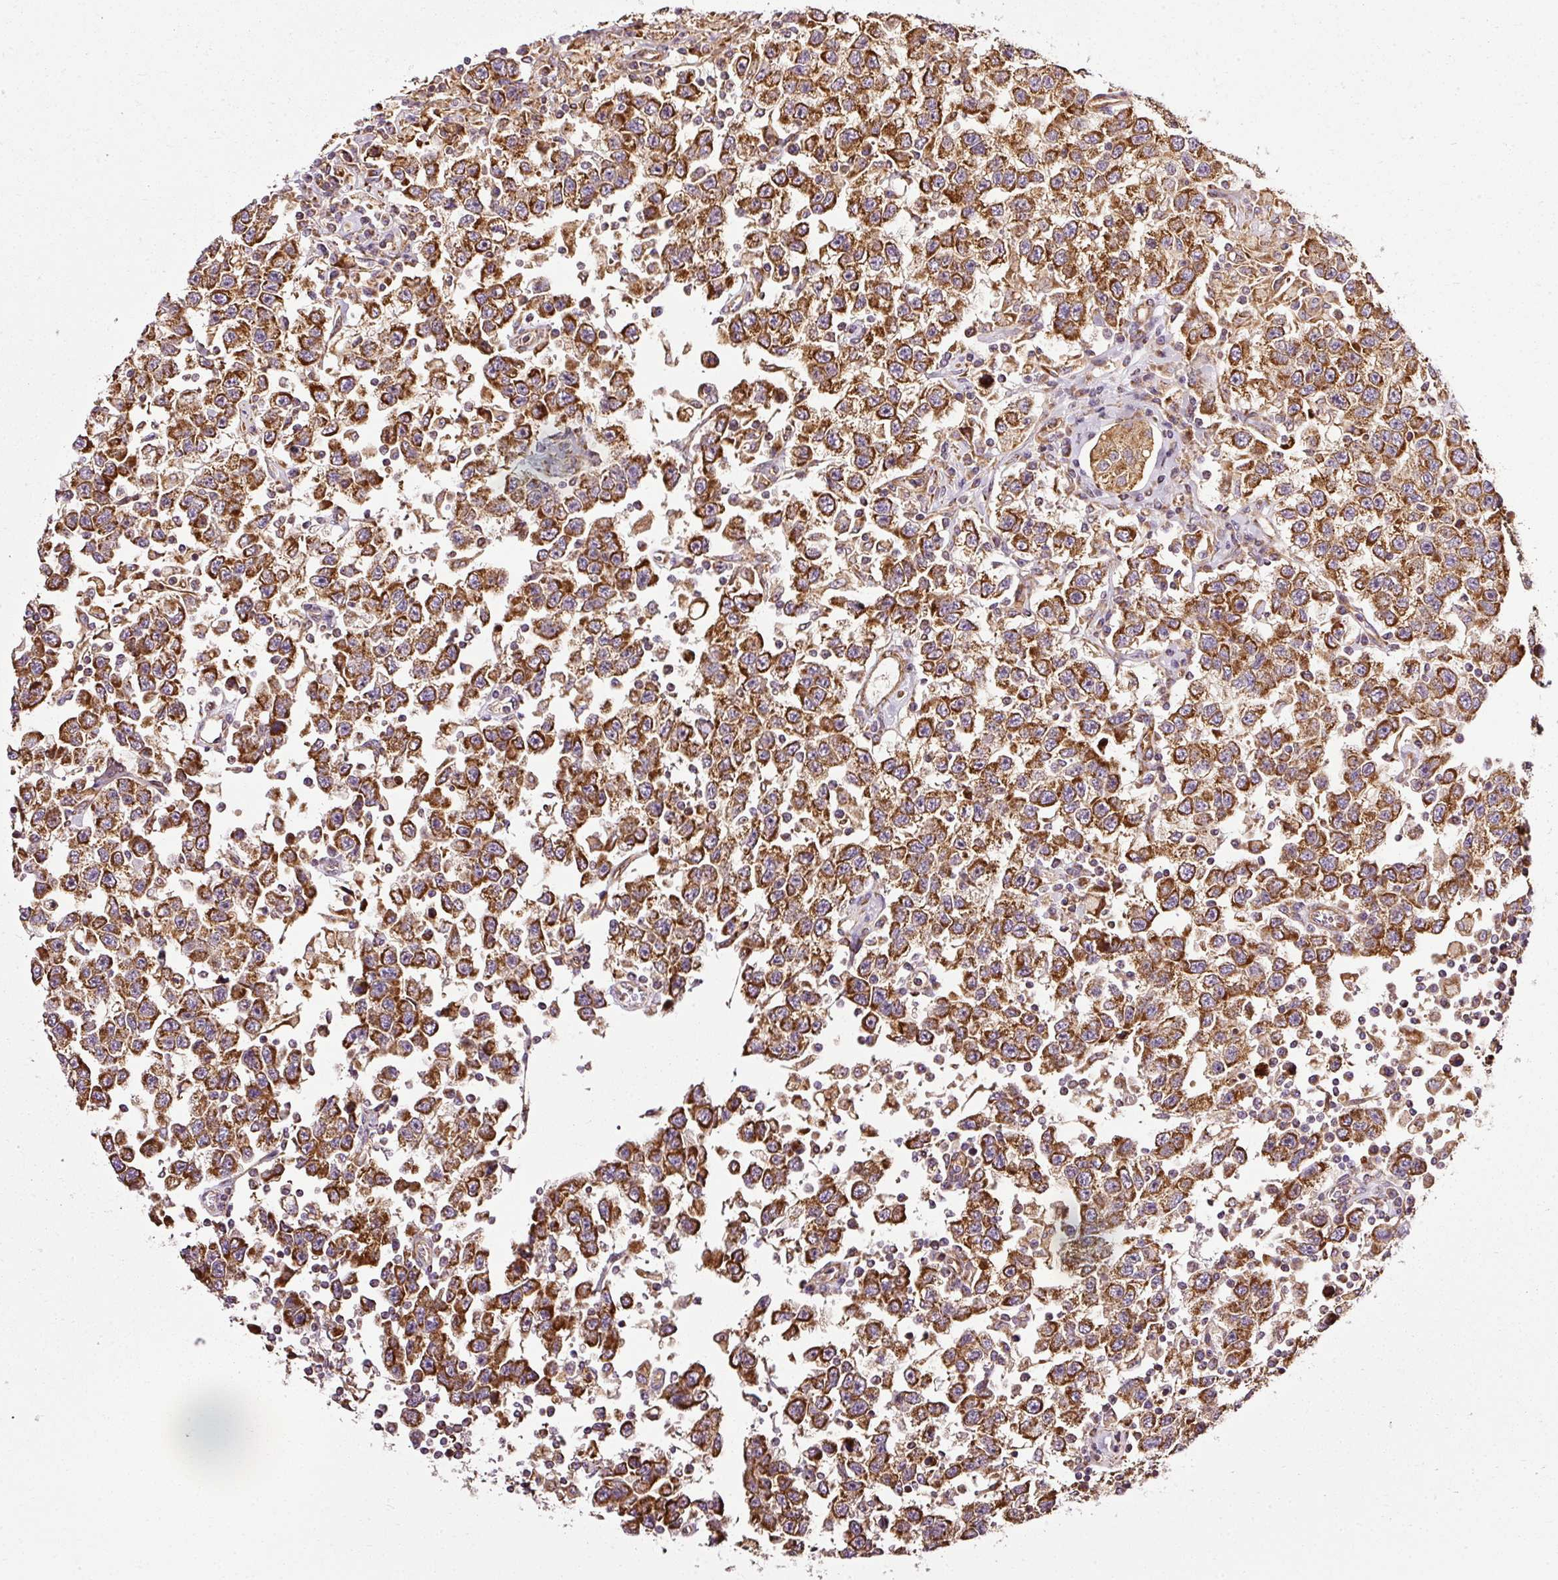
{"staining": {"intensity": "strong", "quantity": ">75%", "location": "cytoplasmic/membranous"}, "tissue": "testis cancer", "cell_type": "Tumor cells", "image_type": "cancer", "snomed": [{"axis": "morphology", "description": "Seminoma, NOS"}, {"axis": "topography", "description": "Testis"}], "caption": "Strong cytoplasmic/membranous expression is present in approximately >75% of tumor cells in testis cancer.", "gene": "ISCU", "patient": {"sex": "male", "age": 41}}